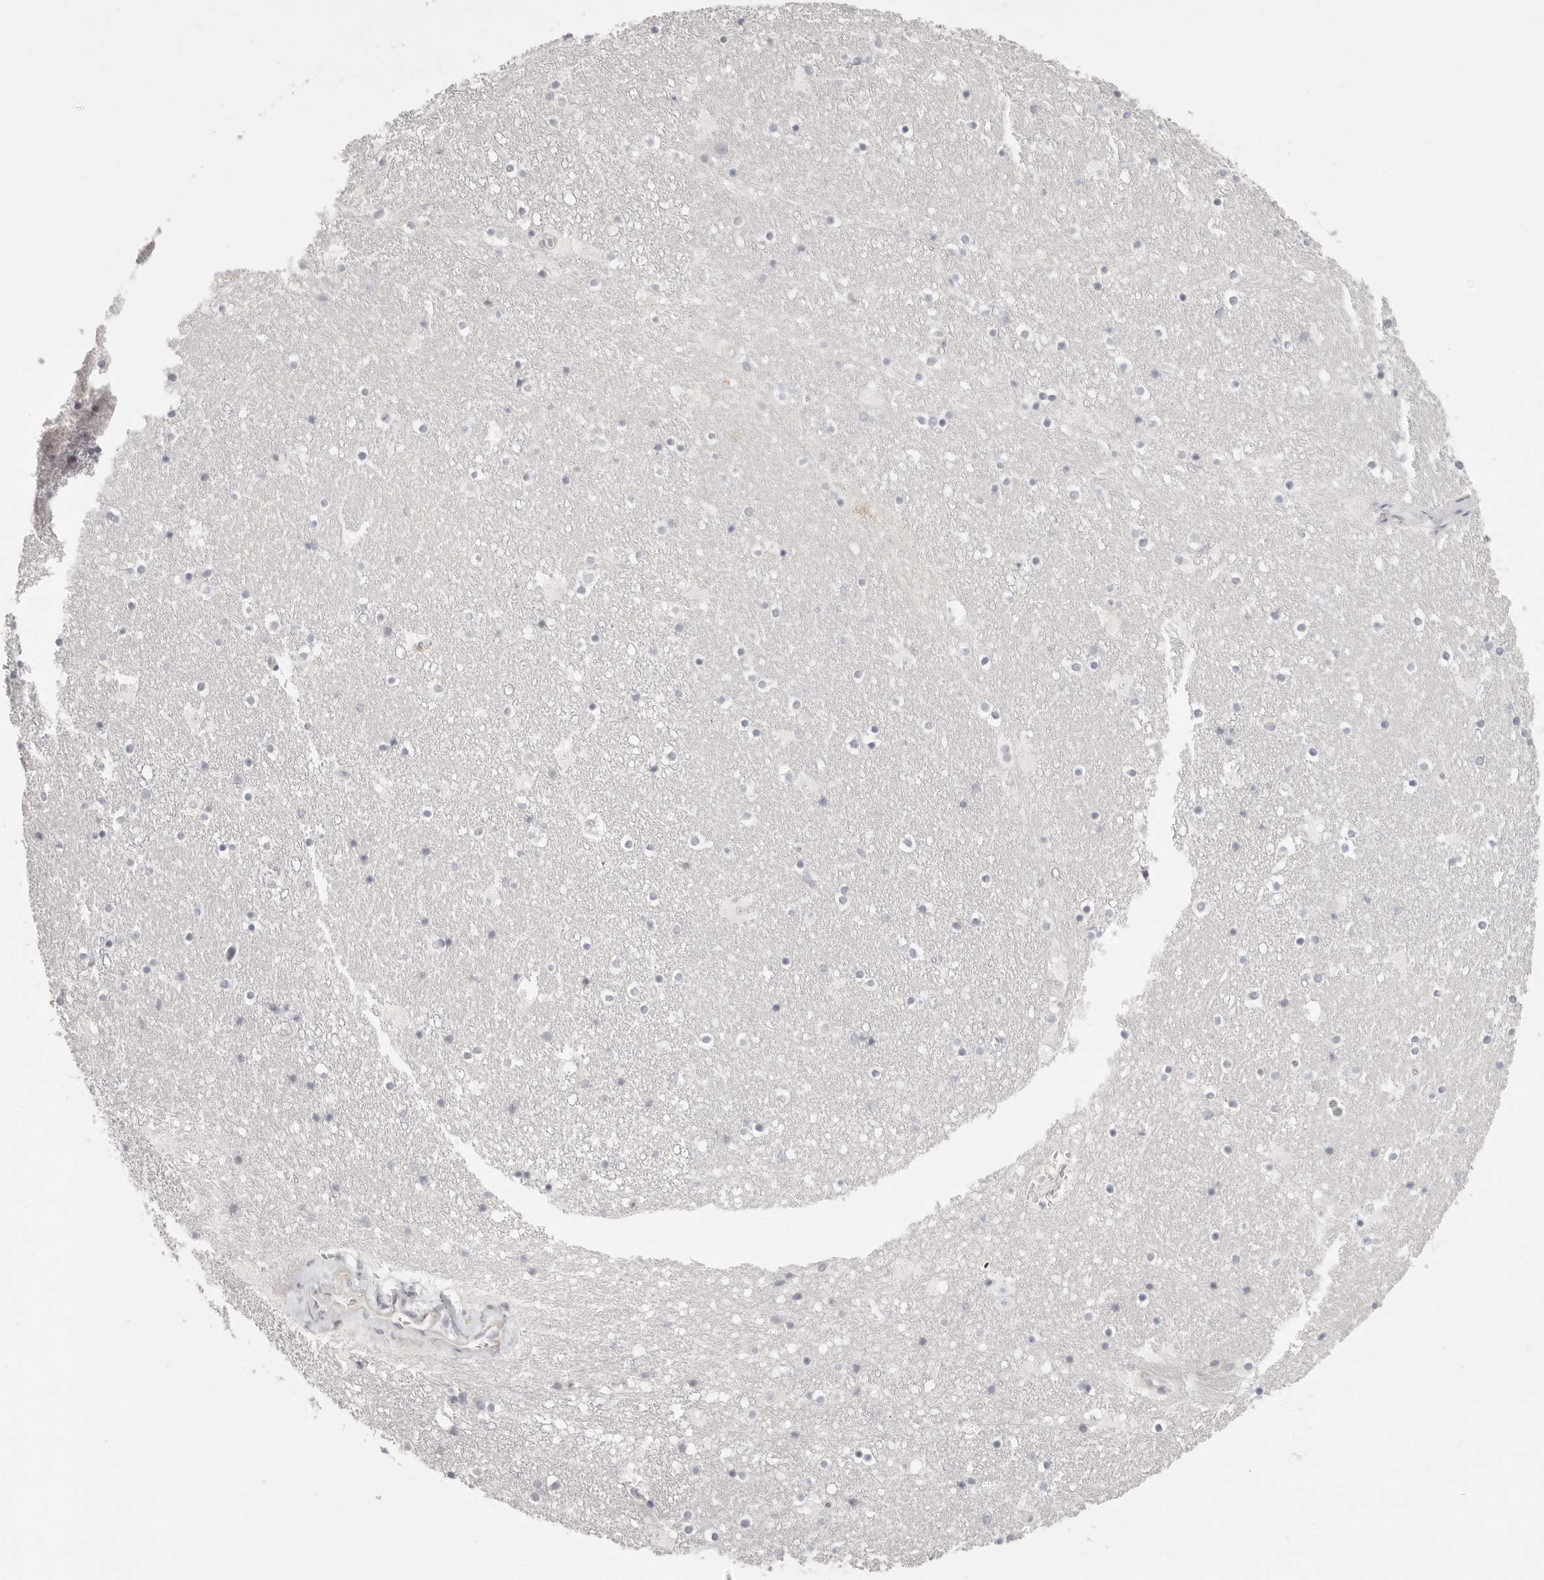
{"staining": {"intensity": "negative", "quantity": "none", "location": "none"}, "tissue": "caudate", "cell_type": "Glial cells", "image_type": "normal", "snomed": [{"axis": "morphology", "description": "Normal tissue, NOS"}, {"axis": "topography", "description": "Lateral ventricle wall"}], "caption": "The image demonstrates no staining of glial cells in unremarkable caudate.", "gene": "ANXA9", "patient": {"sex": "male", "age": 45}}